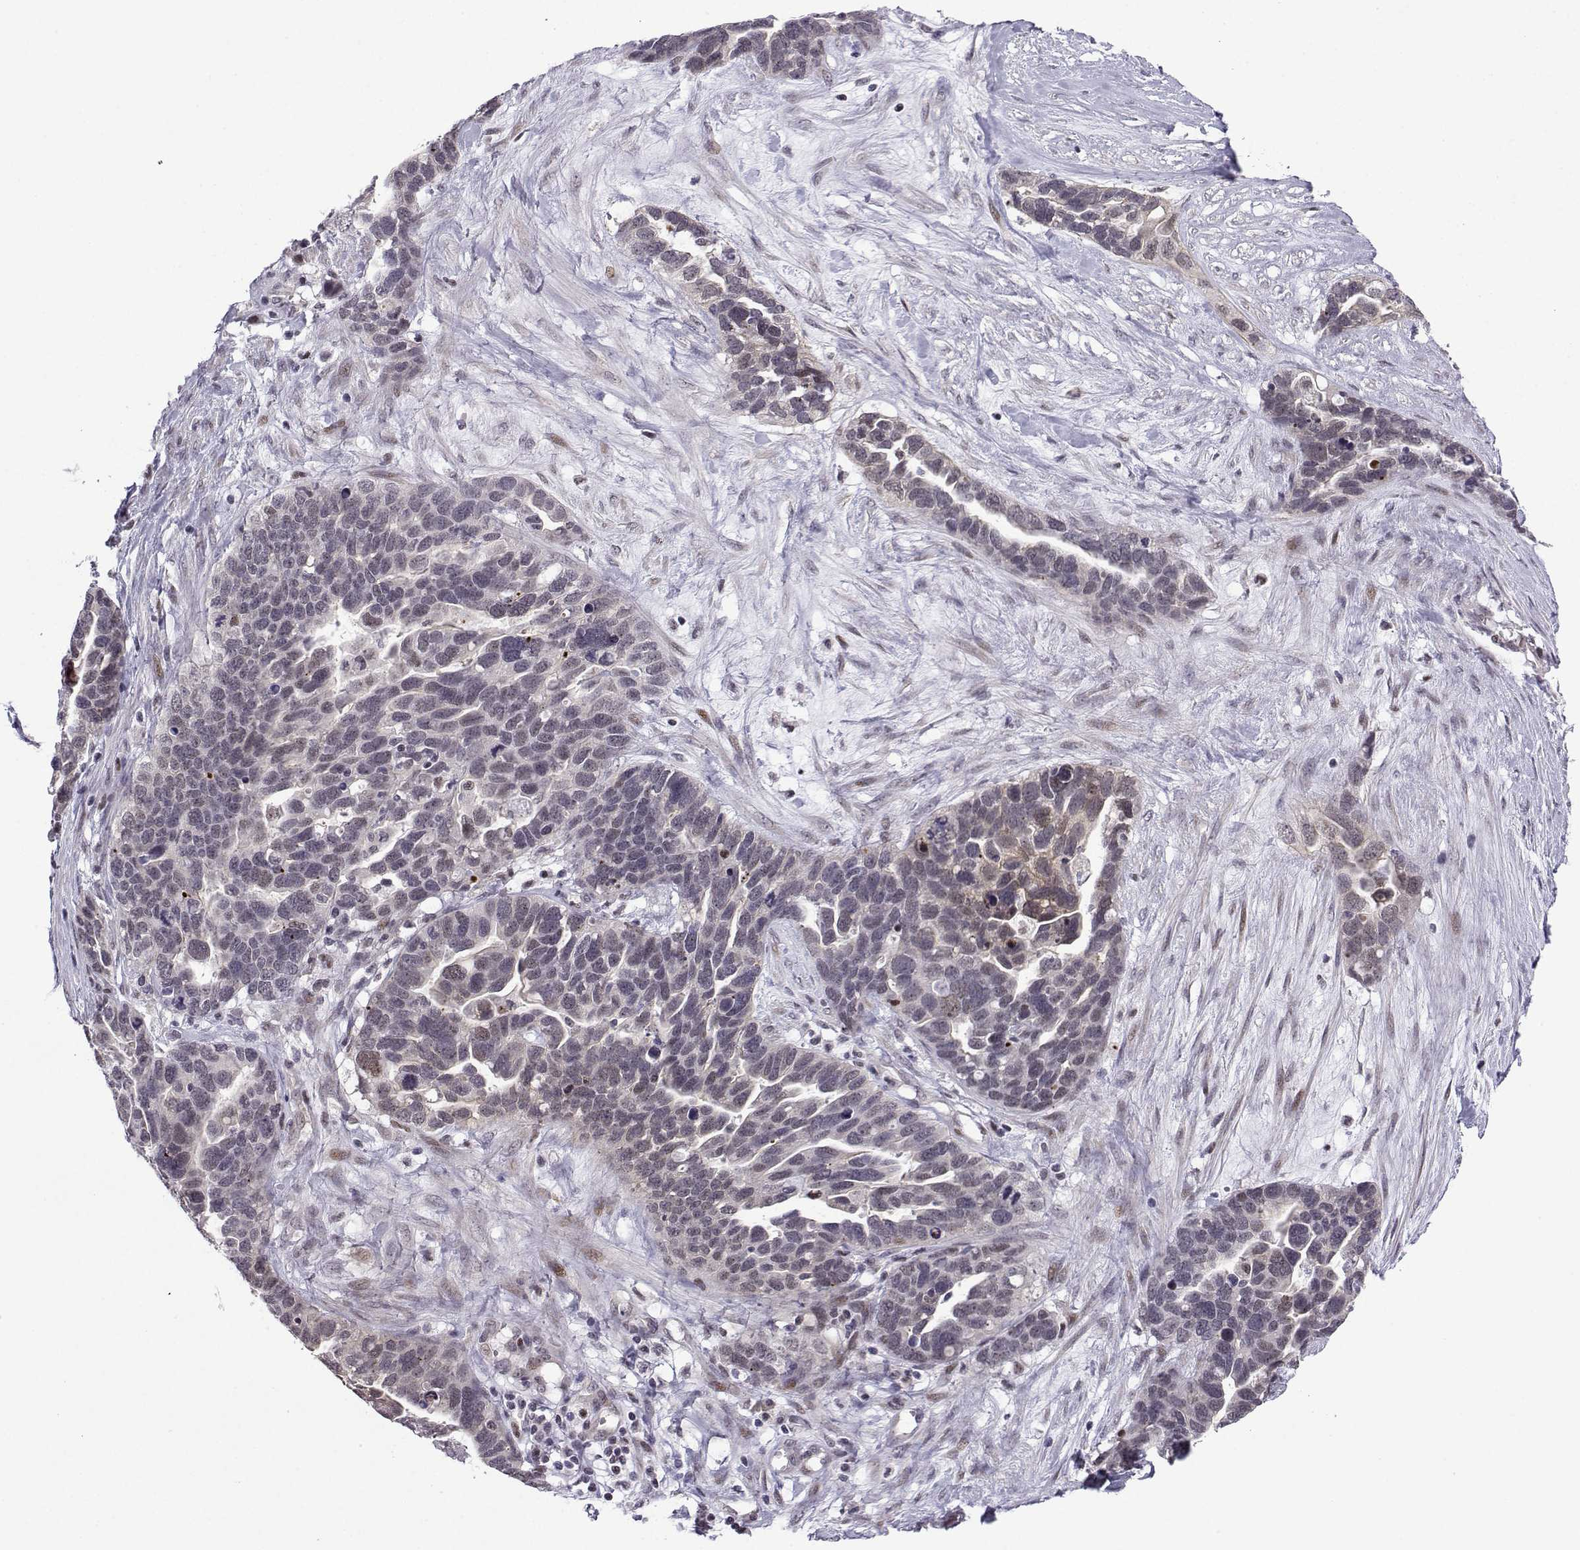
{"staining": {"intensity": "negative", "quantity": "none", "location": "none"}, "tissue": "ovarian cancer", "cell_type": "Tumor cells", "image_type": "cancer", "snomed": [{"axis": "morphology", "description": "Cystadenocarcinoma, serous, NOS"}, {"axis": "topography", "description": "Ovary"}], "caption": "Micrograph shows no significant protein positivity in tumor cells of ovarian cancer.", "gene": "FGF3", "patient": {"sex": "female", "age": 54}}